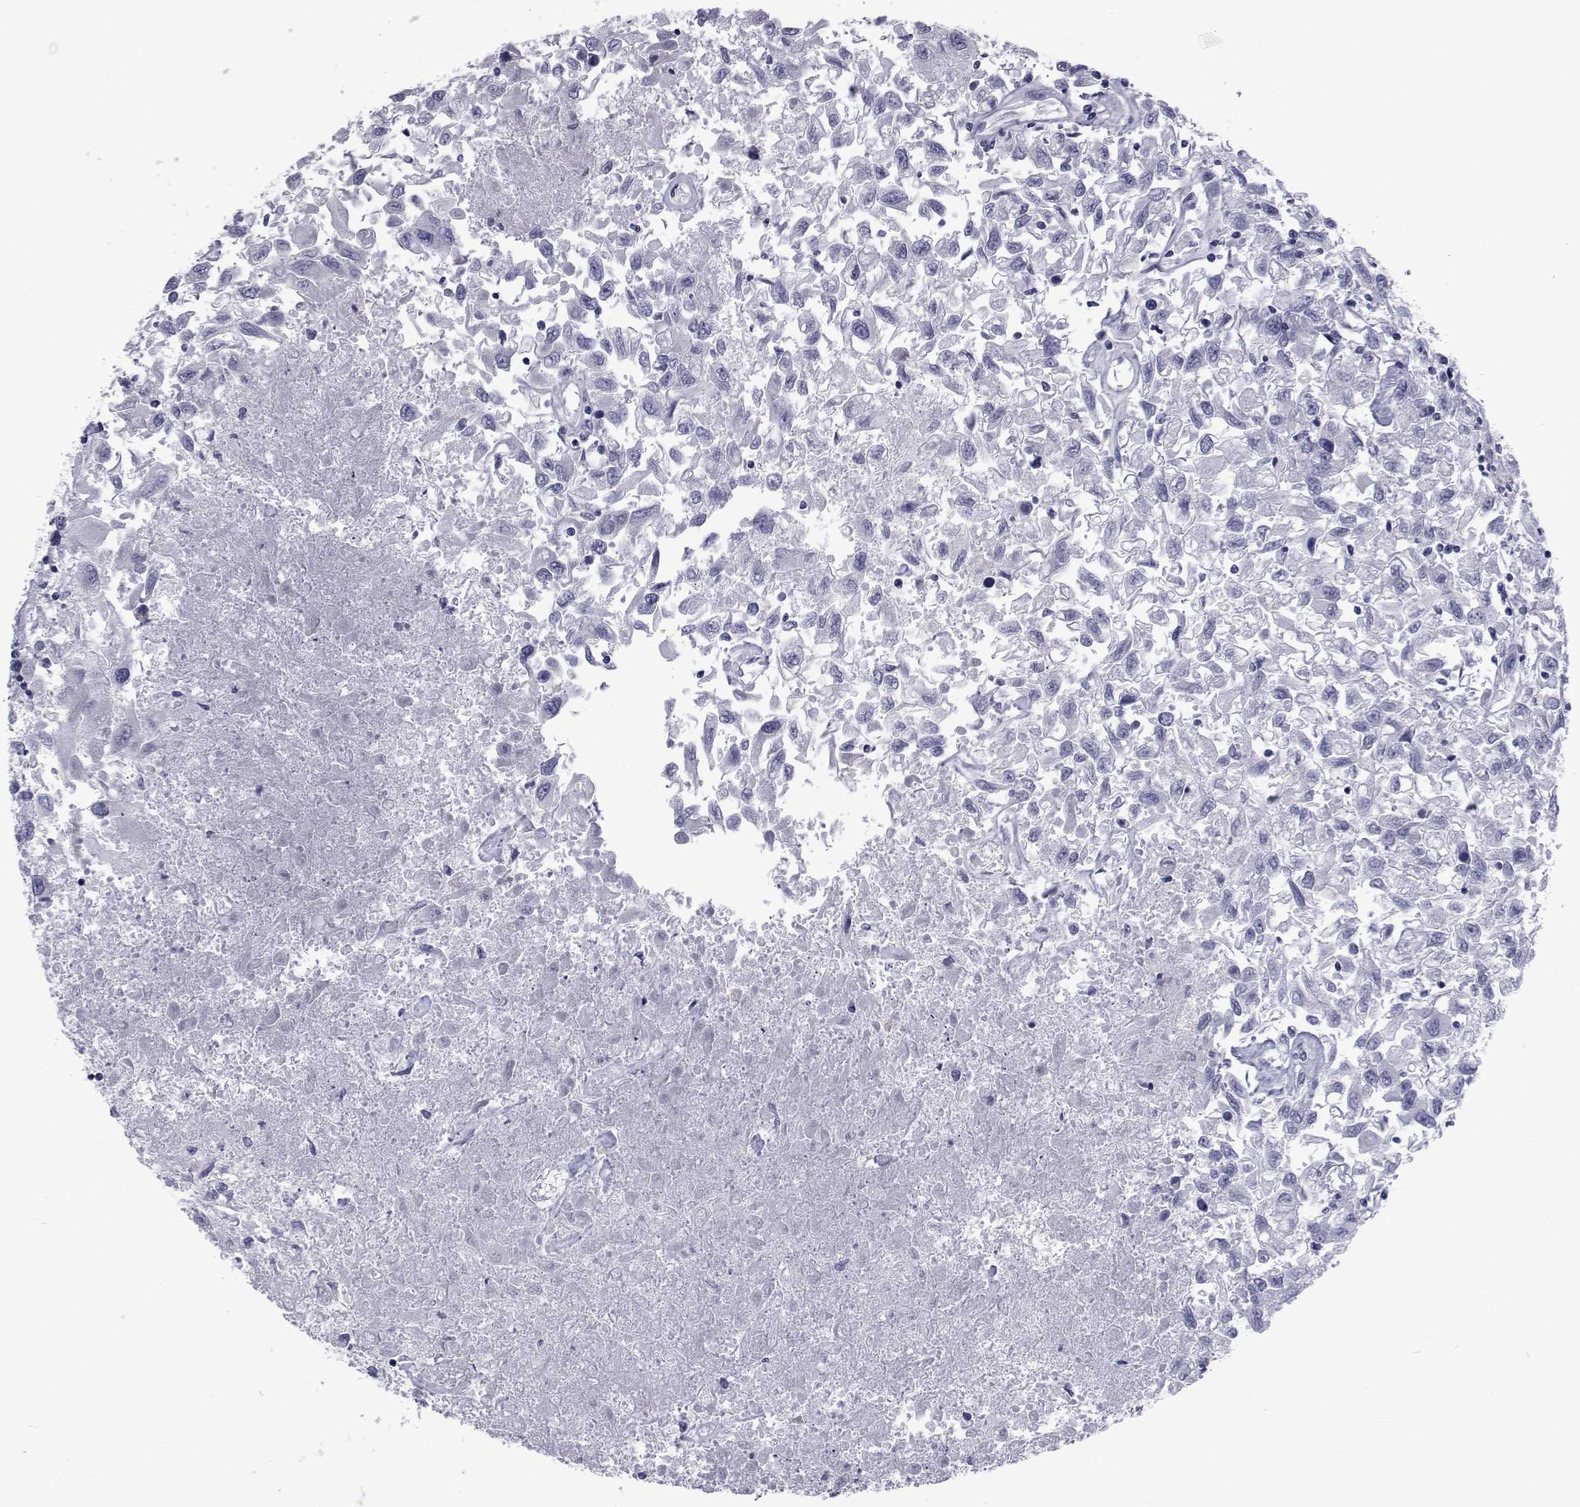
{"staining": {"intensity": "negative", "quantity": "none", "location": "none"}, "tissue": "renal cancer", "cell_type": "Tumor cells", "image_type": "cancer", "snomed": [{"axis": "morphology", "description": "Adenocarcinoma, NOS"}, {"axis": "topography", "description": "Kidney"}], "caption": "Micrograph shows no protein expression in tumor cells of renal cancer (adenocarcinoma) tissue.", "gene": "GKAP1", "patient": {"sex": "female", "age": 76}}